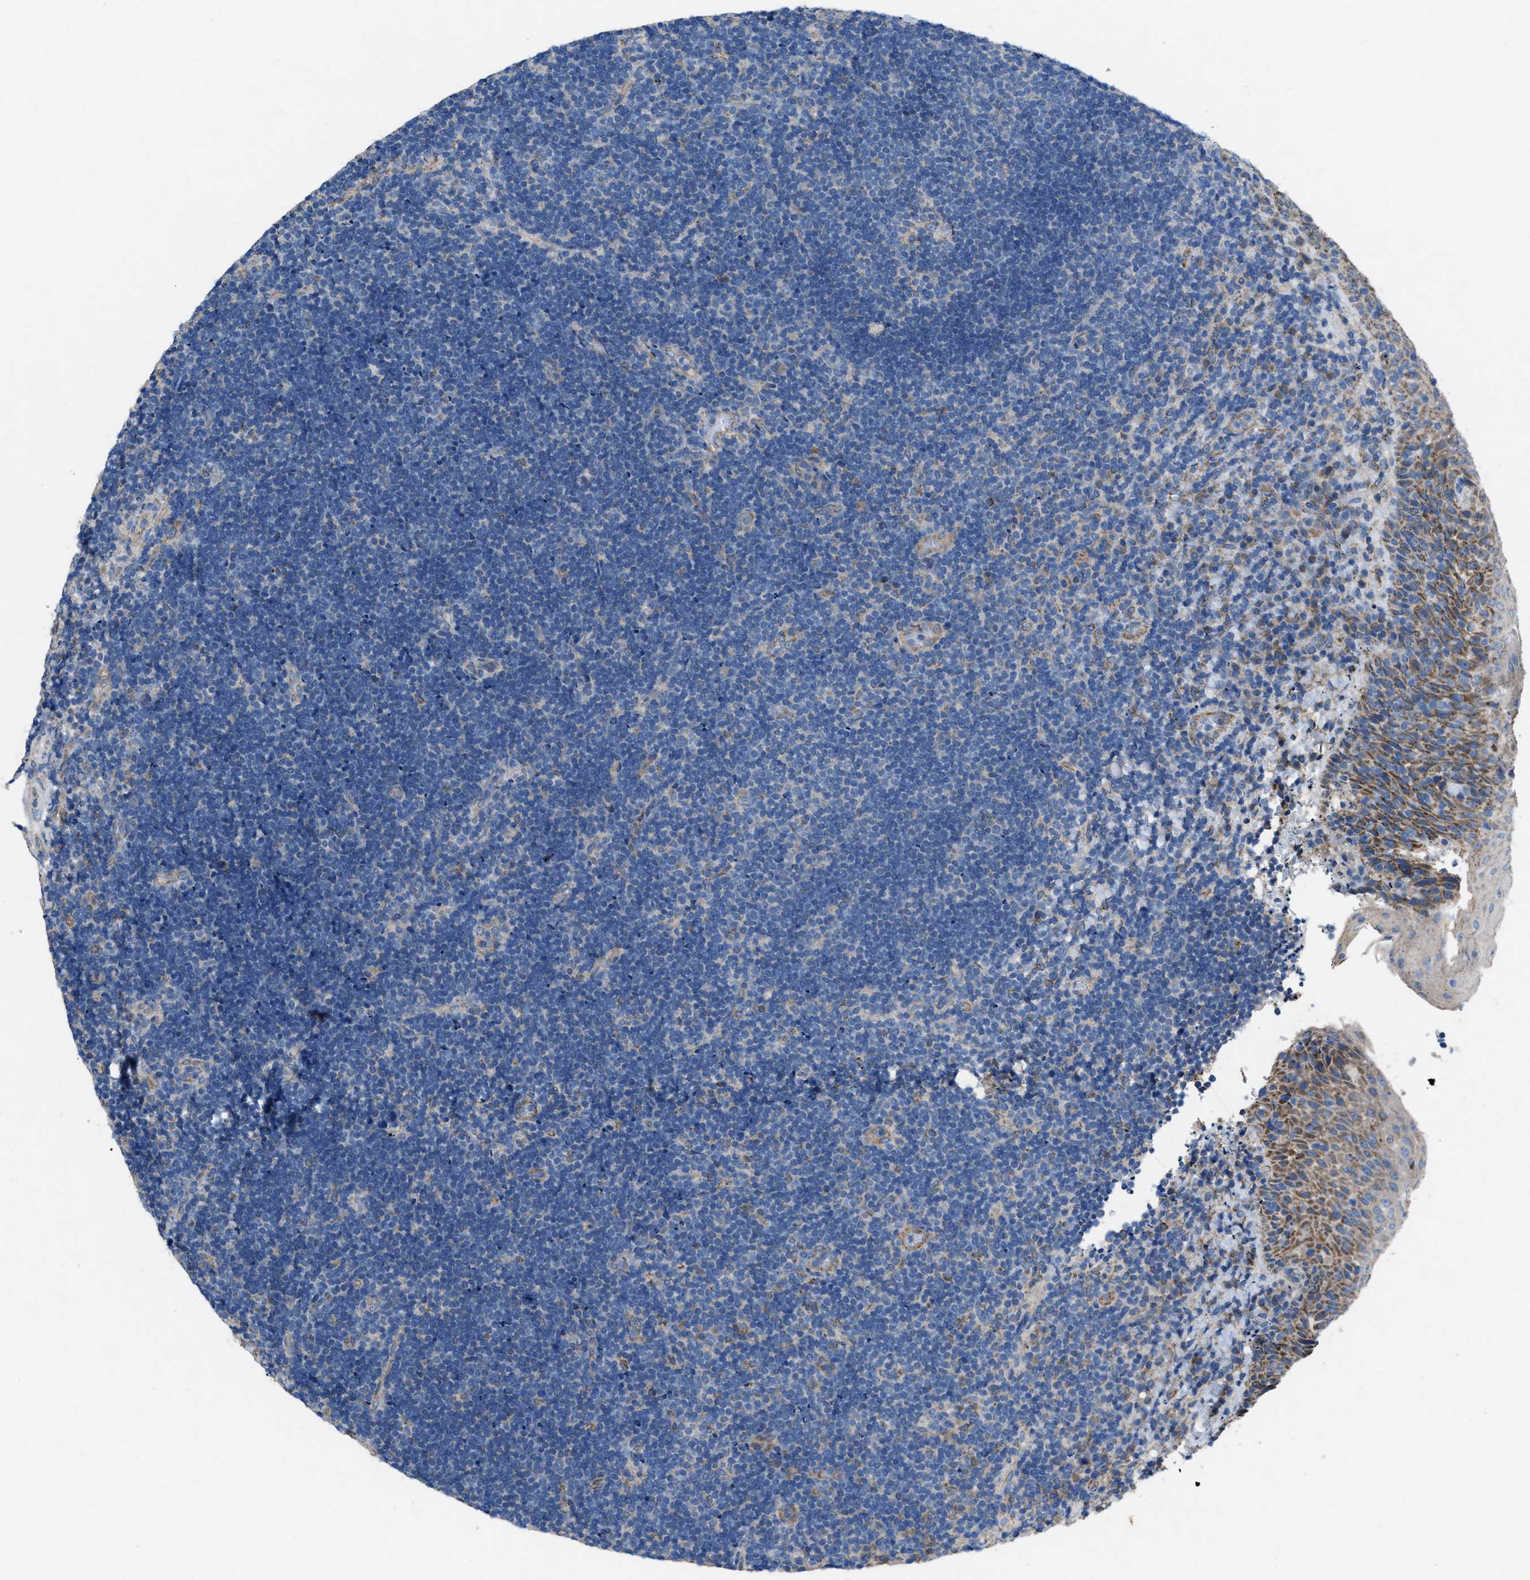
{"staining": {"intensity": "negative", "quantity": "none", "location": "none"}, "tissue": "lymphoma", "cell_type": "Tumor cells", "image_type": "cancer", "snomed": [{"axis": "morphology", "description": "Malignant lymphoma, non-Hodgkin's type, High grade"}, {"axis": "topography", "description": "Tonsil"}], "caption": "An immunohistochemistry image of high-grade malignant lymphoma, non-Hodgkin's type is shown. There is no staining in tumor cells of high-grade malignant lymphoma, non-Hodgkin's type.", "gene": "DOLPP1", "patient": {"sex": "female", "age": 36}}